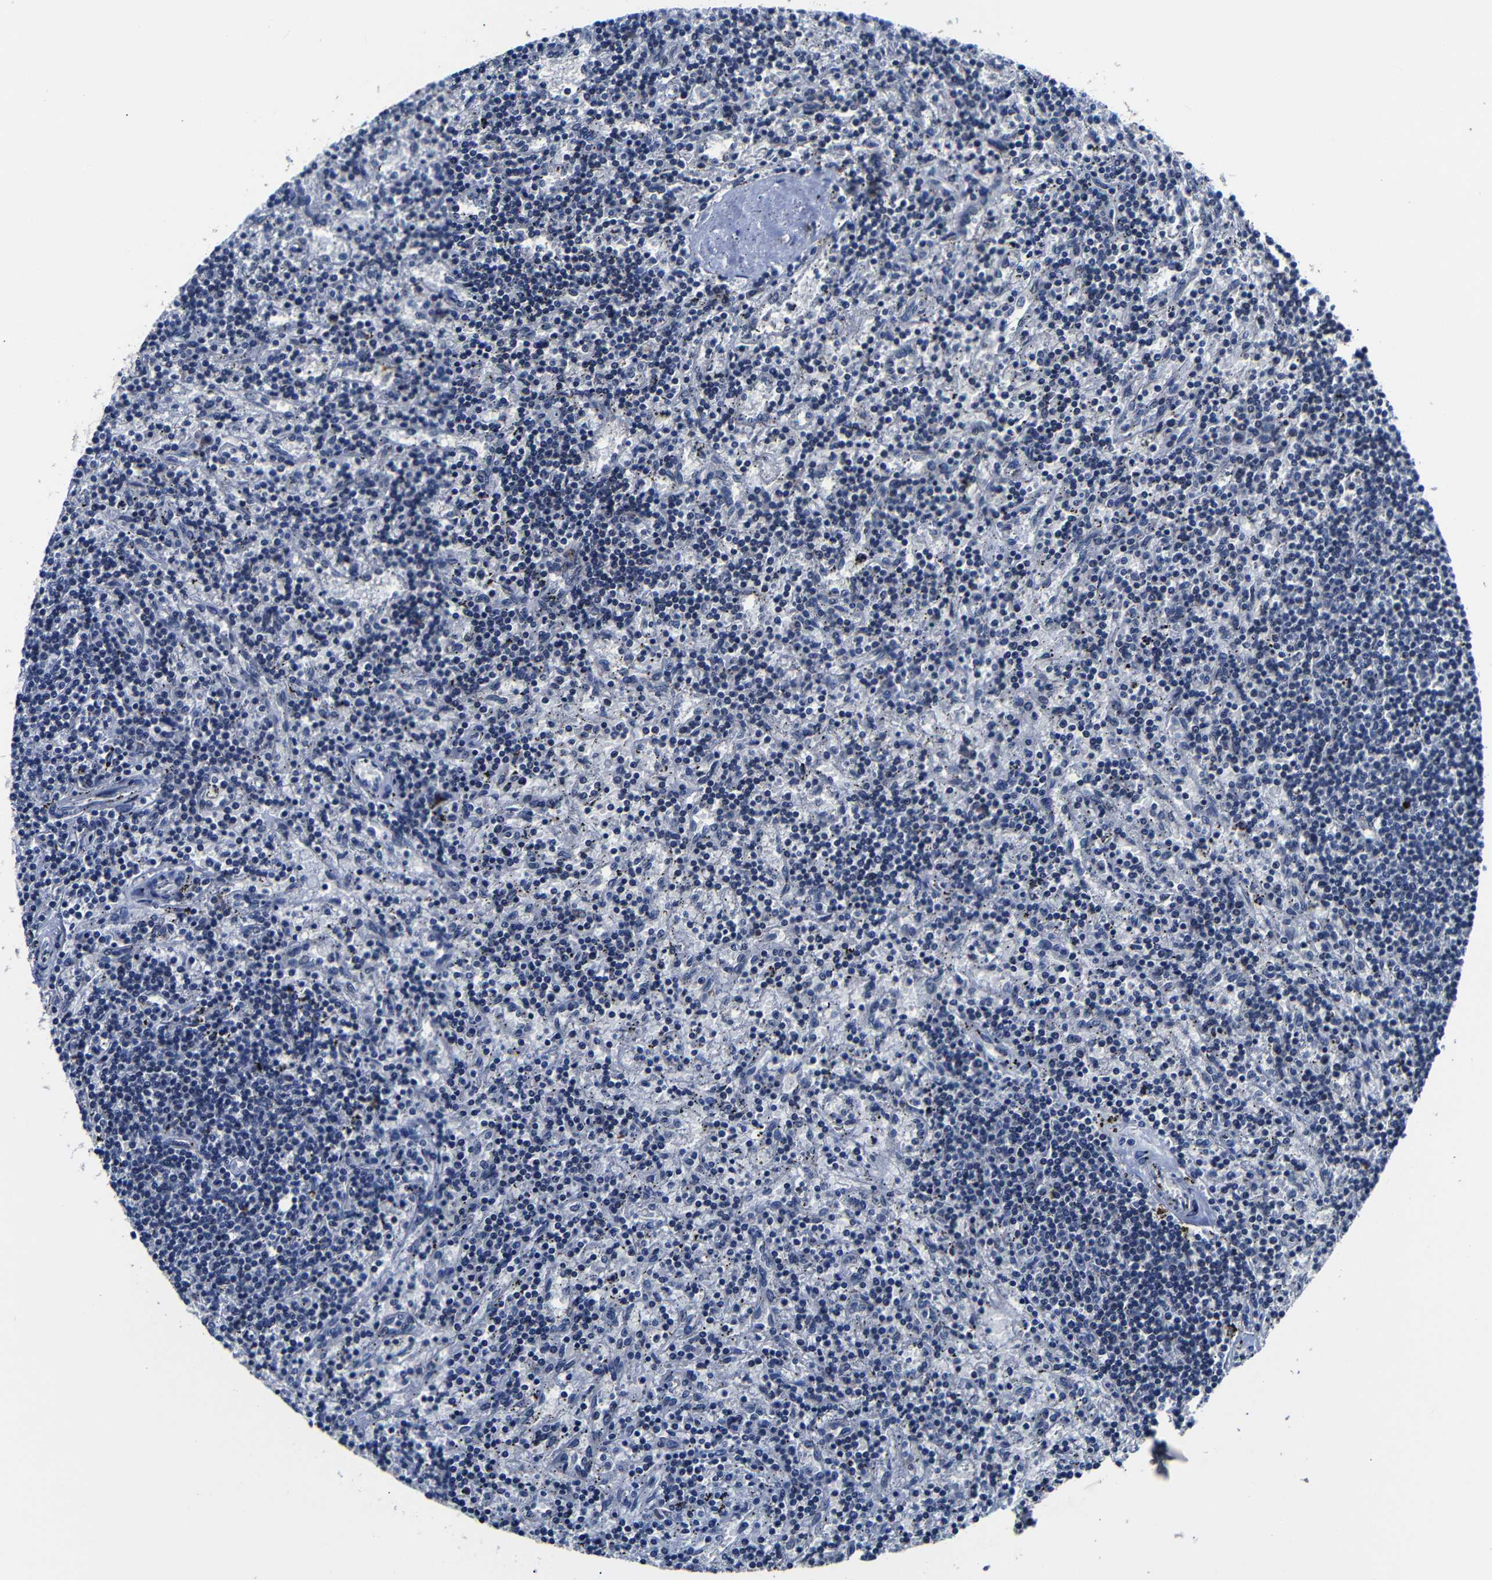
{"staining": {"intensity": "negative", "quantity": "none", "location": "none"}, "tissue": "lymphoma", "cell_type": "Tumor cells", "image_type": "cancer", "snomed": [{"axis": "morphology", "description": "Malignant lymphoma, non-Hodgkin's type, Low grade"}, {"axis": "topography", "description": "Spleen"}], "caption": "High magnification brightfield microscopy of low-grade malignant lymphoma, non-Hodgkin's type stained with DAB (brown) and counterstained with hematoxylin (blue): tumor cells show no significant expression. Nuclei are stained in blue.", "gene": "DEPP1", "patient": {"sex": "male", "age": 76}}